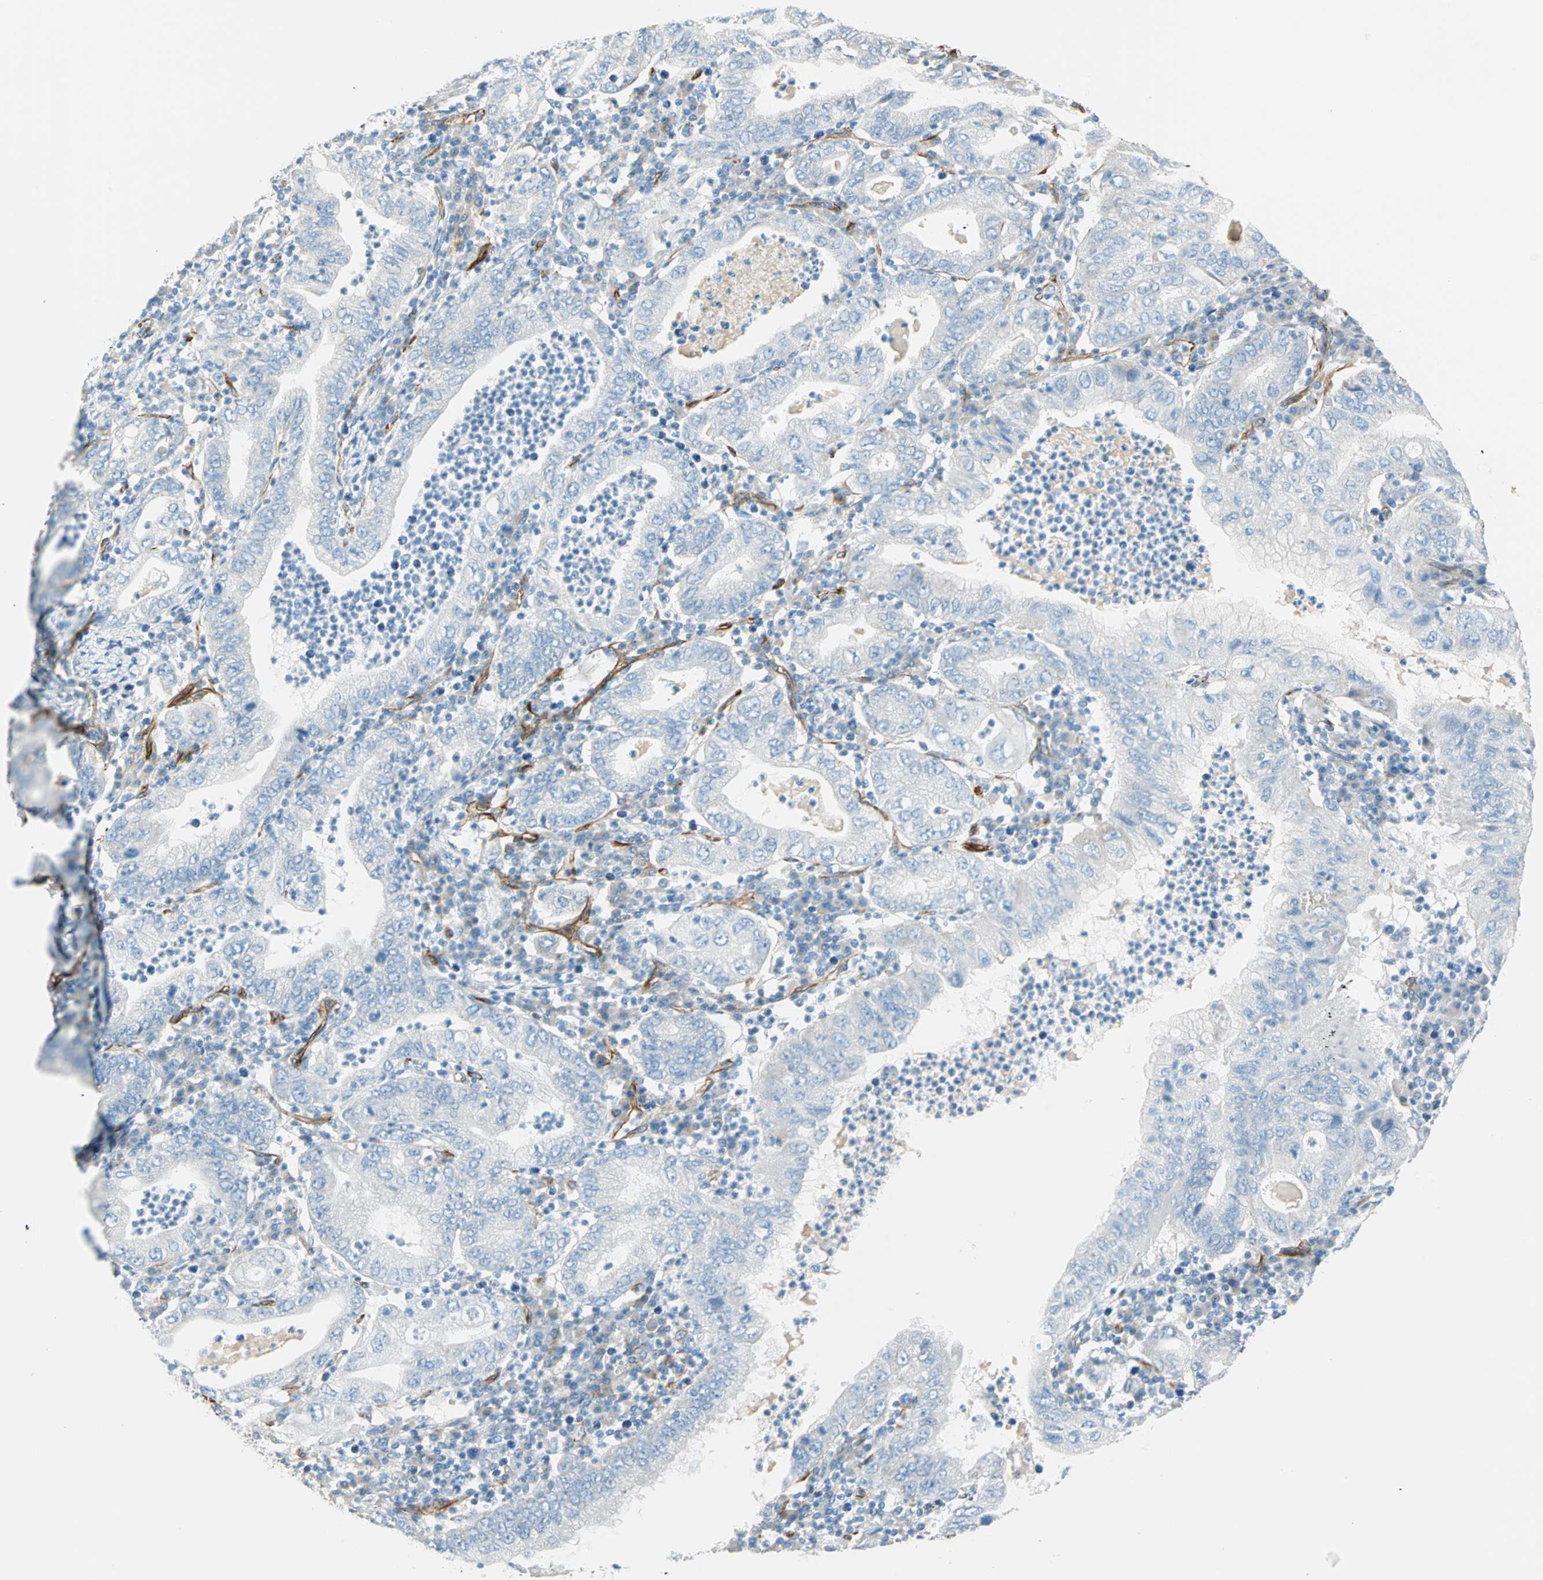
{"staining": {"intensity": "negative", "quantity": "none", "location": "none"}, "tissue": "stomach cancer", "cell_type": "Tumor cells", "image_type": "cancer", "snomed": [{"axis": "morphology", "description": "Normal tissue, NOS"}, {"axis": "morphology", "description": "Adenocarcinoma, NOS"}, {"axis": "topography", "description": "Esophagus"}, {"axis": "topography", "description": "Stomach, upper"}, {"axis": "topography", "description": "Peripheral nerve tissue"}], "caption": "An image of human stomach cancer (adenocarcinoma) is negative for staining in tumor cells.", "gene": "NES", "patient": {"sex": "male", "age": 62}}